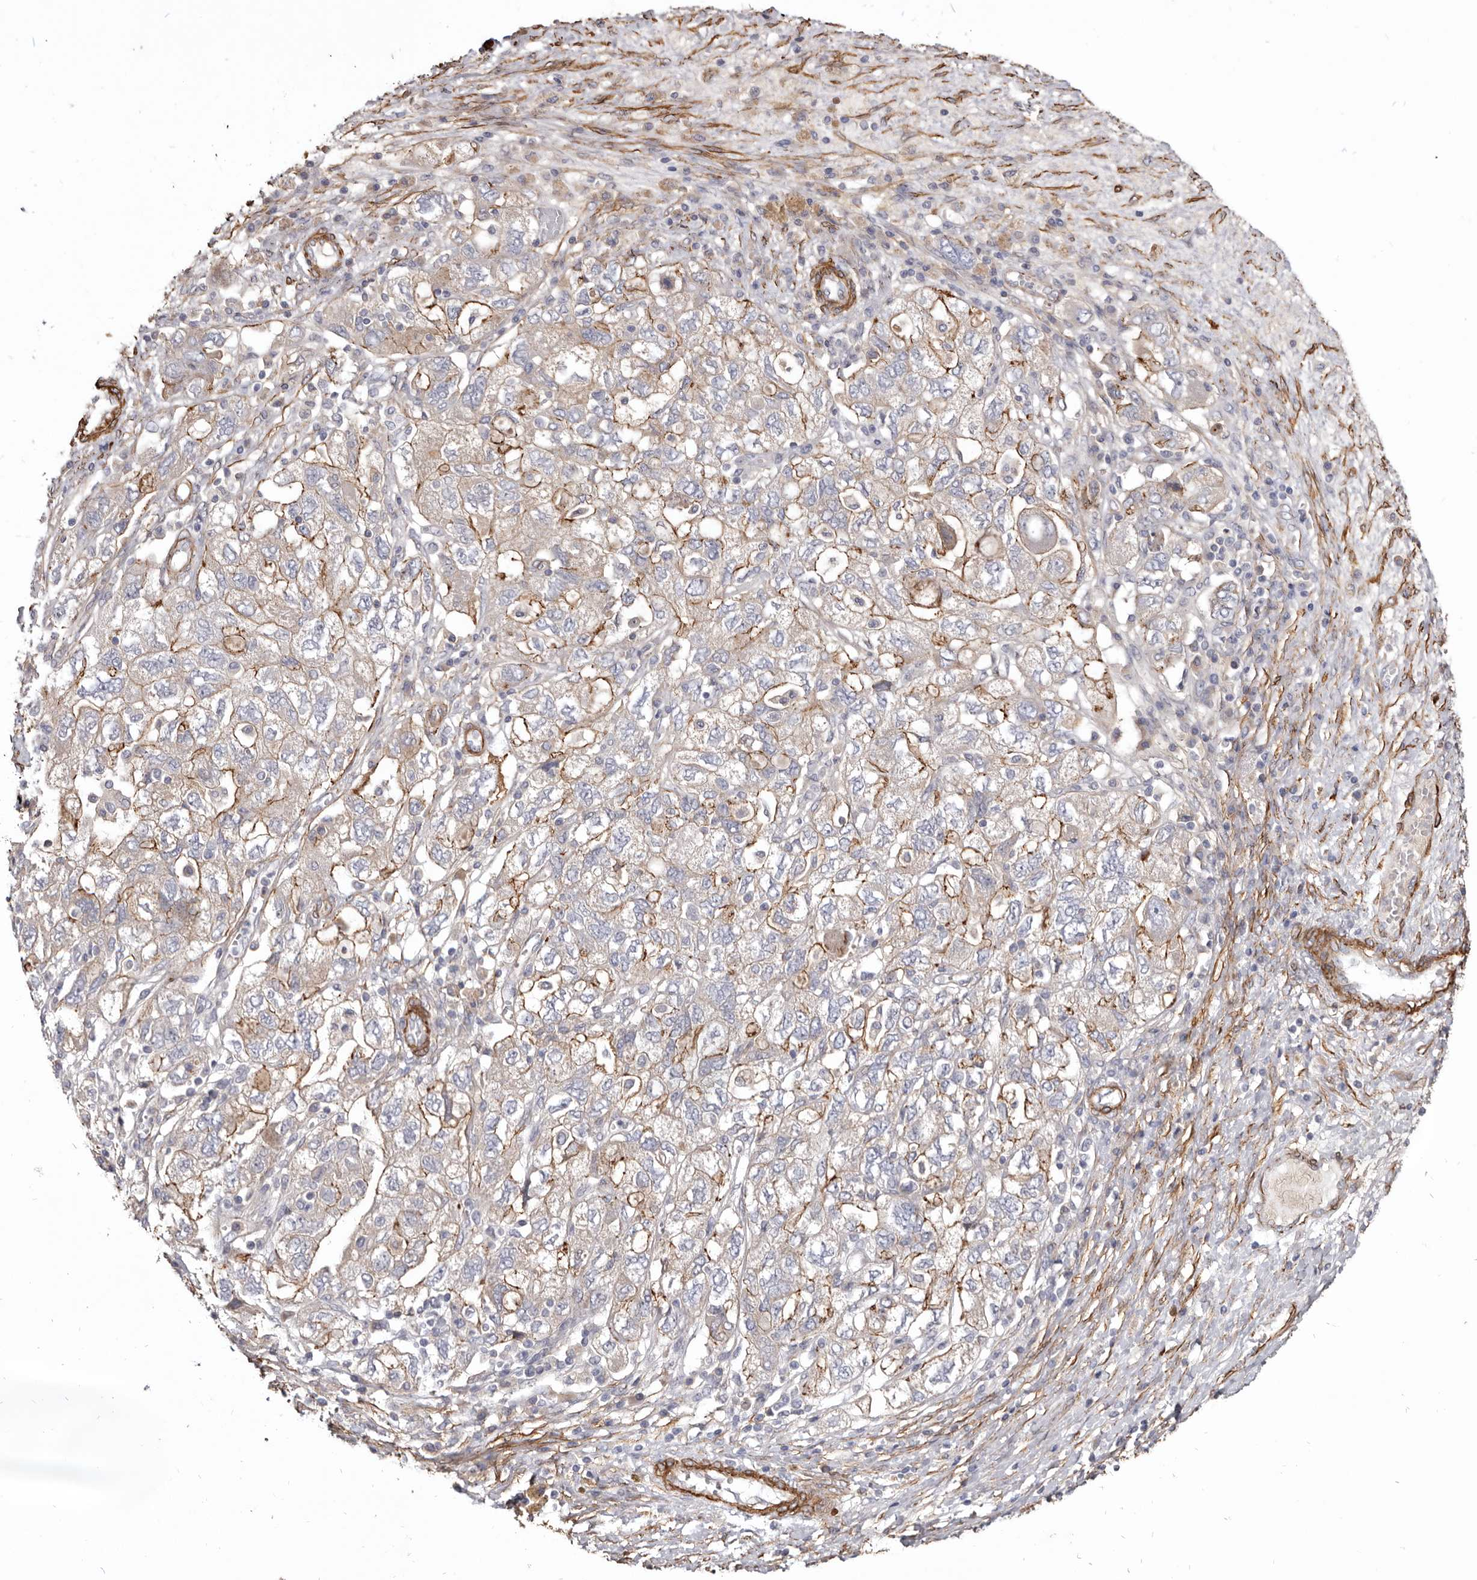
{"staining": {"intensity": "moderate", "quantity": "25%-75%", "location": "cytoplasmic/membranous"}, "tissue": "ovarian cancer", "cell_type": "Tumor cells", "image_type": "cancer", "snomed": [{"axis": "morphology", "description": "Carcinoma, NOS"}, {"axis": "morphology", "description": "Cystadenocarcinoma, serous, NOS"}, {"axis": "topography", "description": "Ovary"}], "caption": "Brown immunohistochemical staining in human ovarian carcinoma exhibits moderate cytoplasmic/membranous staining in approximately 25%-75% of tumor cells.", "gene": "CGN", "patient": {"sex": "female", "age": 69}}